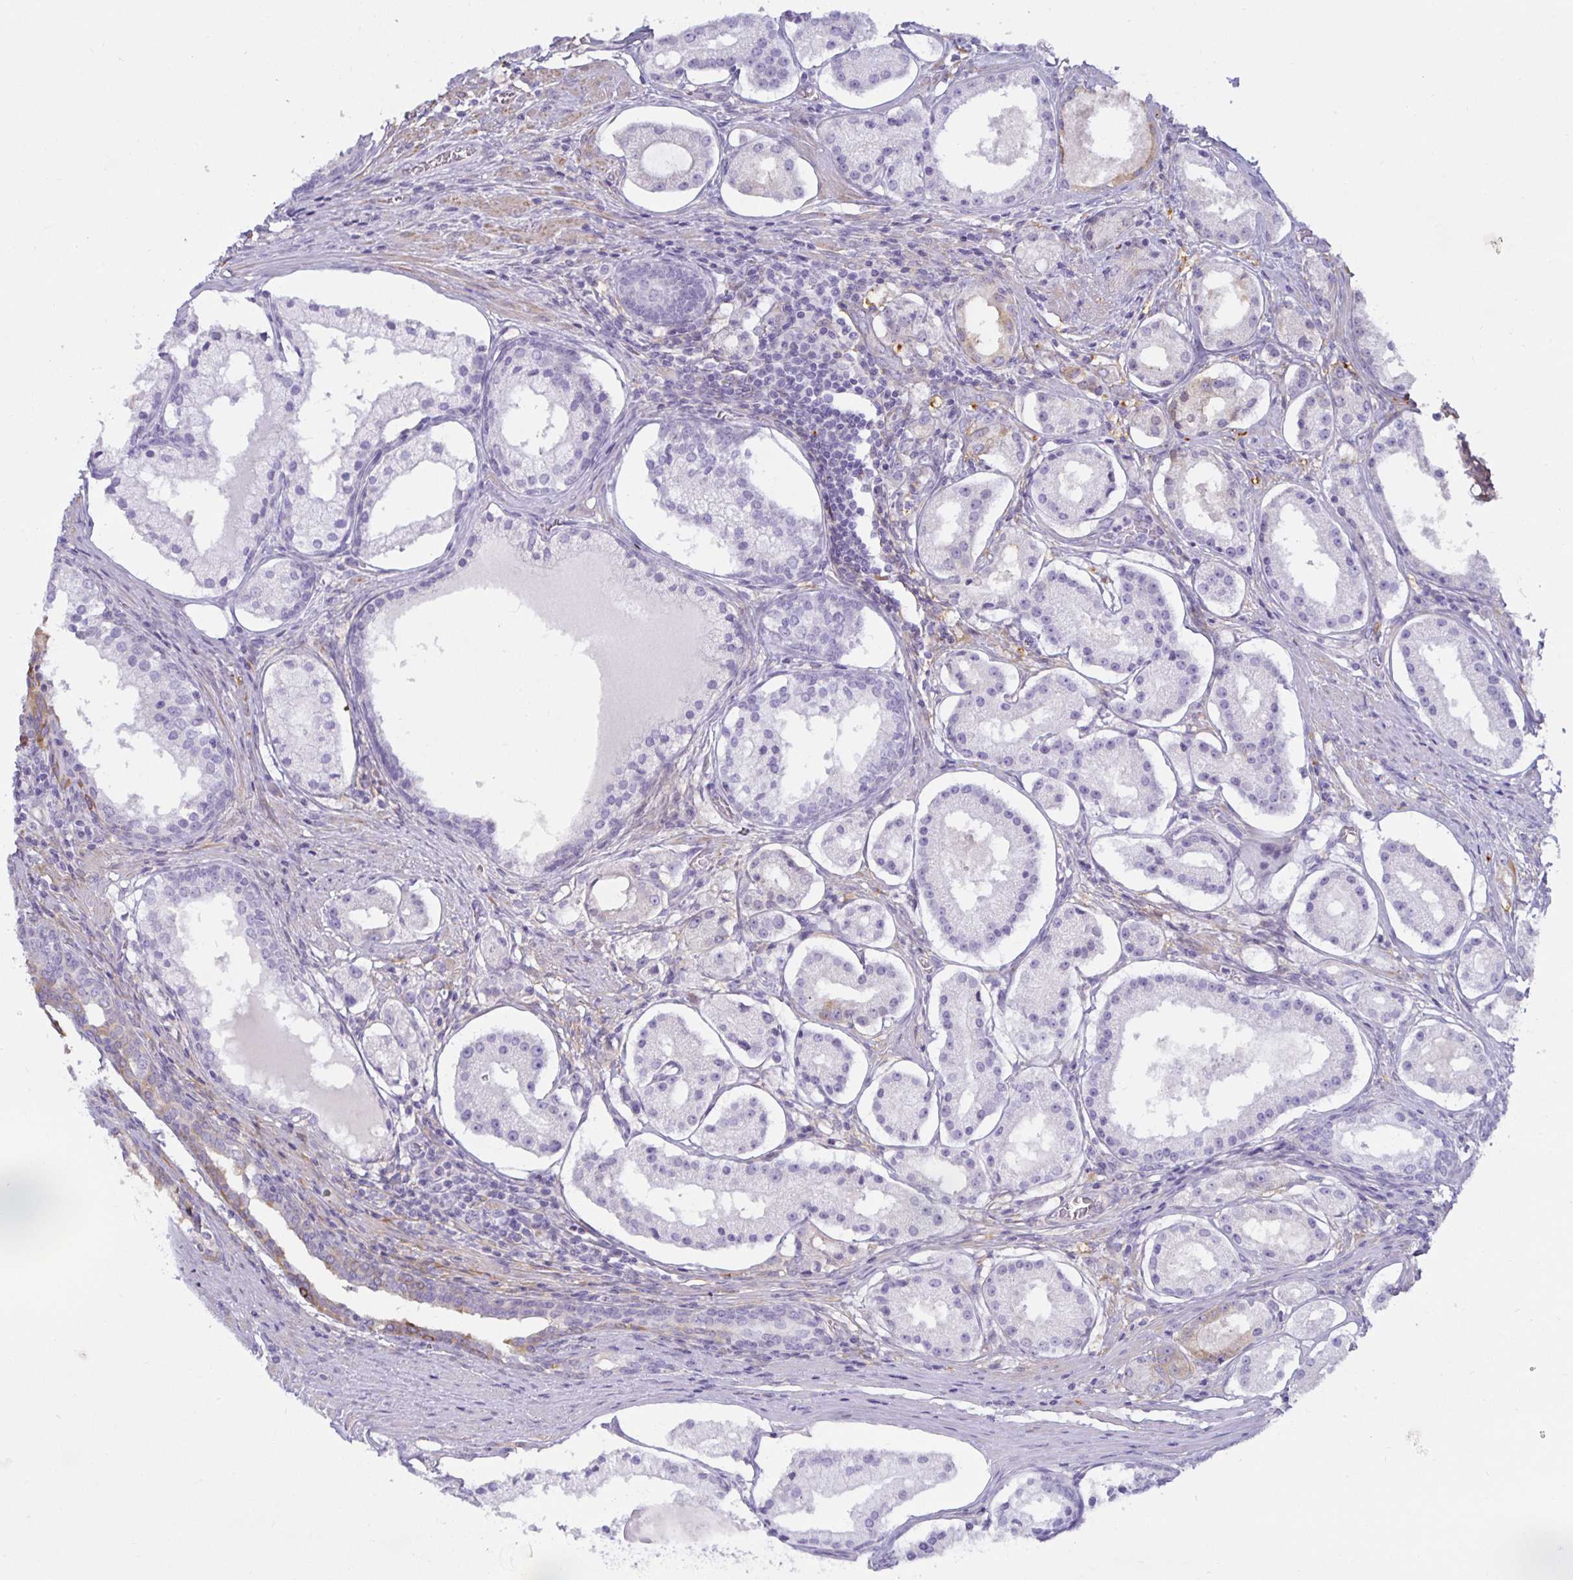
{"staining": {"intensity": "negative", "quantity": "none", "location": "none"}, "tissue": "prostate cancer", "cell_type": "Tumor cells", "image_type": "cancer", "snomed": [{"axis": "morphology", "description": "Adenocarcinoma, Low grade"}, {"axis": "topography", "description": "Prostate"}], "caption": "A high-resolution photomicrograph shows IHC staining of prostate cancer, which shows no significant staining in tumor cells. (Brightfield microscopy of DAB (3,3'-diaminobenzidine) immunohistochemistry (IHC) at high magnification).", "gene": "SPAG4", "patient": {"sex": "male", "age": 57}}